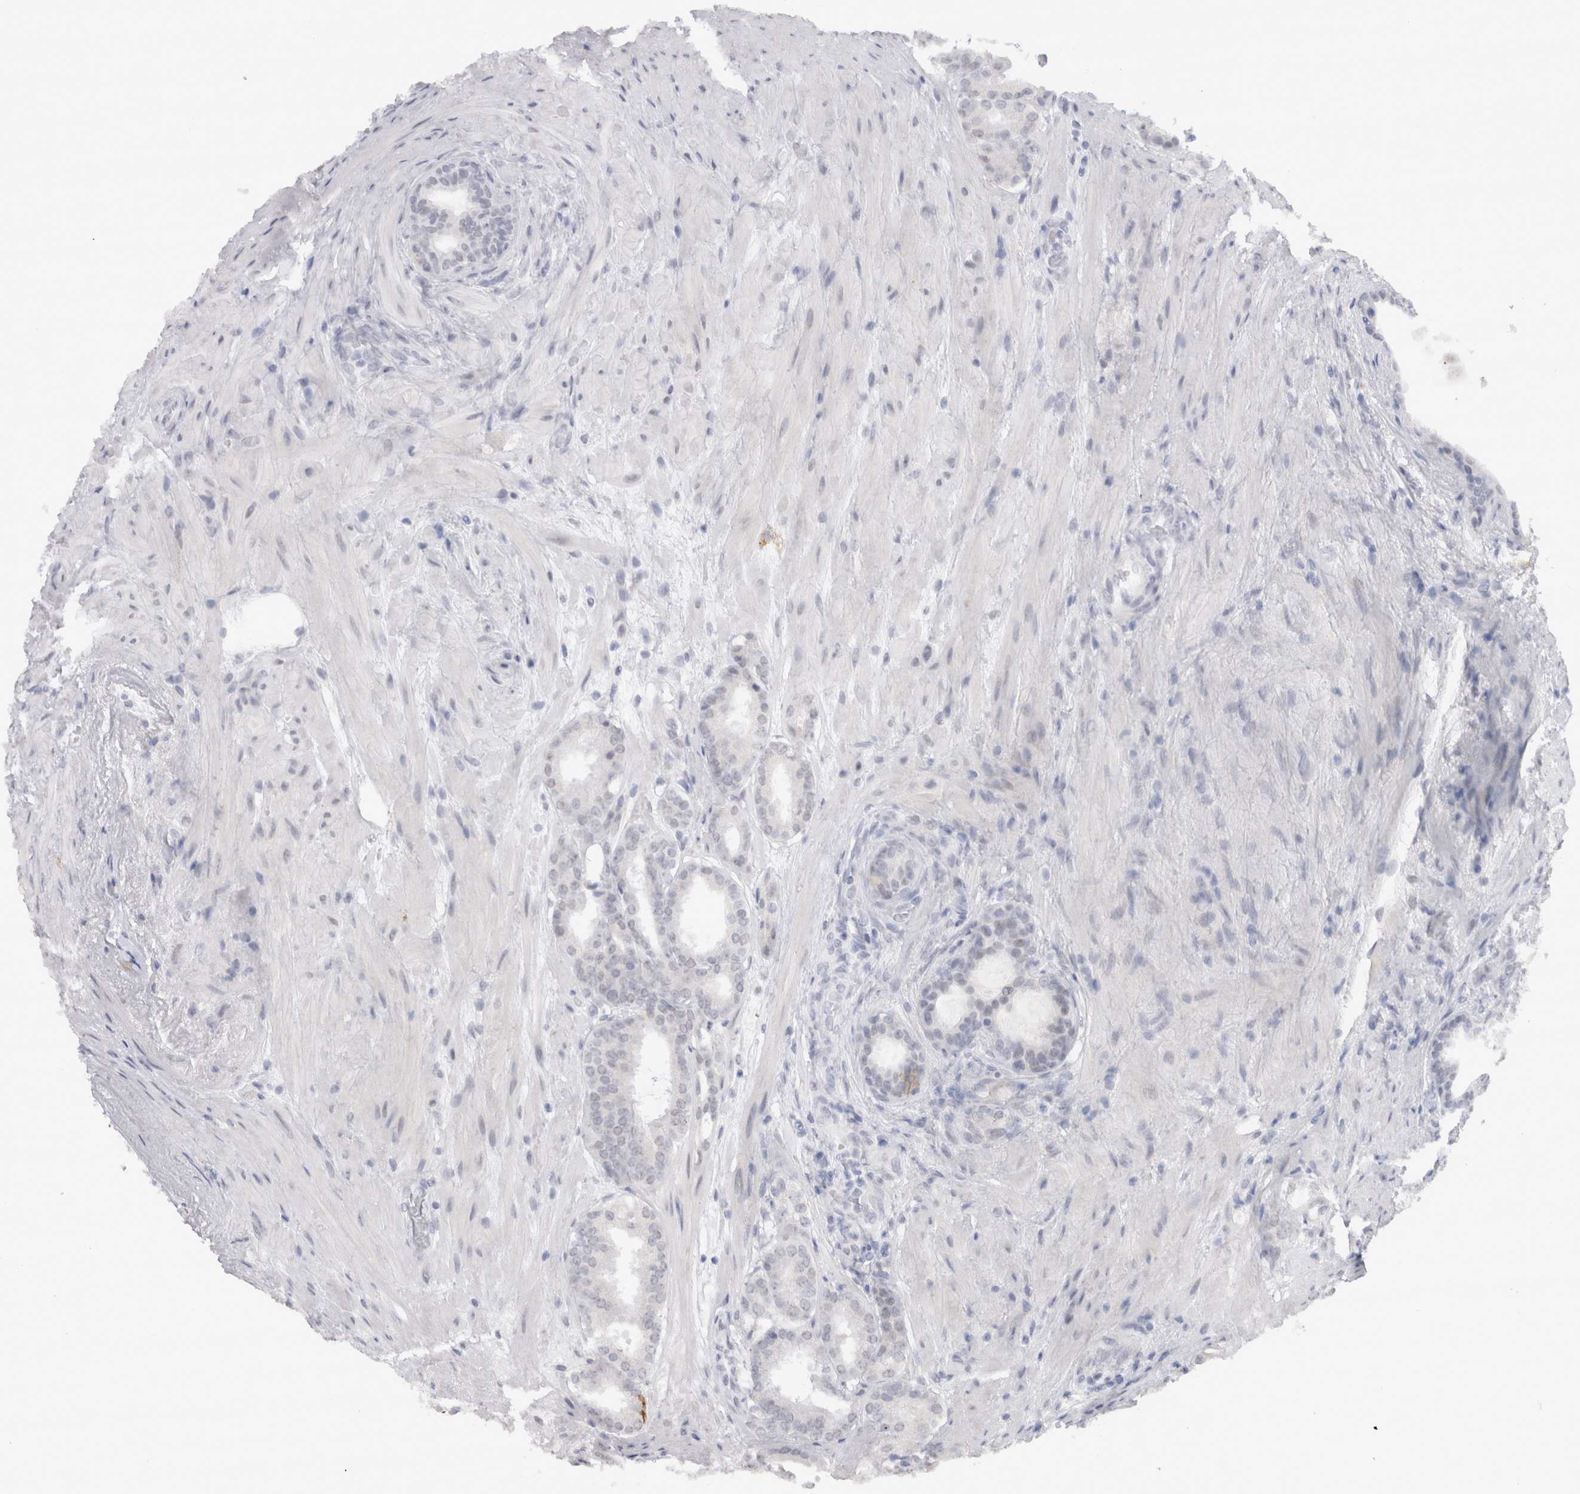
{"staining": {"intensity": "negative", "quantity": "none", "location": "none"}, "tissue": "prostate cancer", "cell_type": "Tumor cells", "image_type": "cancer", "snomed": [{"axis": "morphology", "description": "Adenocarcinoma, Low grade"}, {"axis": "topography", "description": "Prostate"}], "caption": "Low-grade adenocarcinoma (prostate) was stained to show a protein in brown. There is no significant positivity in tumor cells.", "gene": "CDH17", "patient": {"sex": "male", "age": 69}}